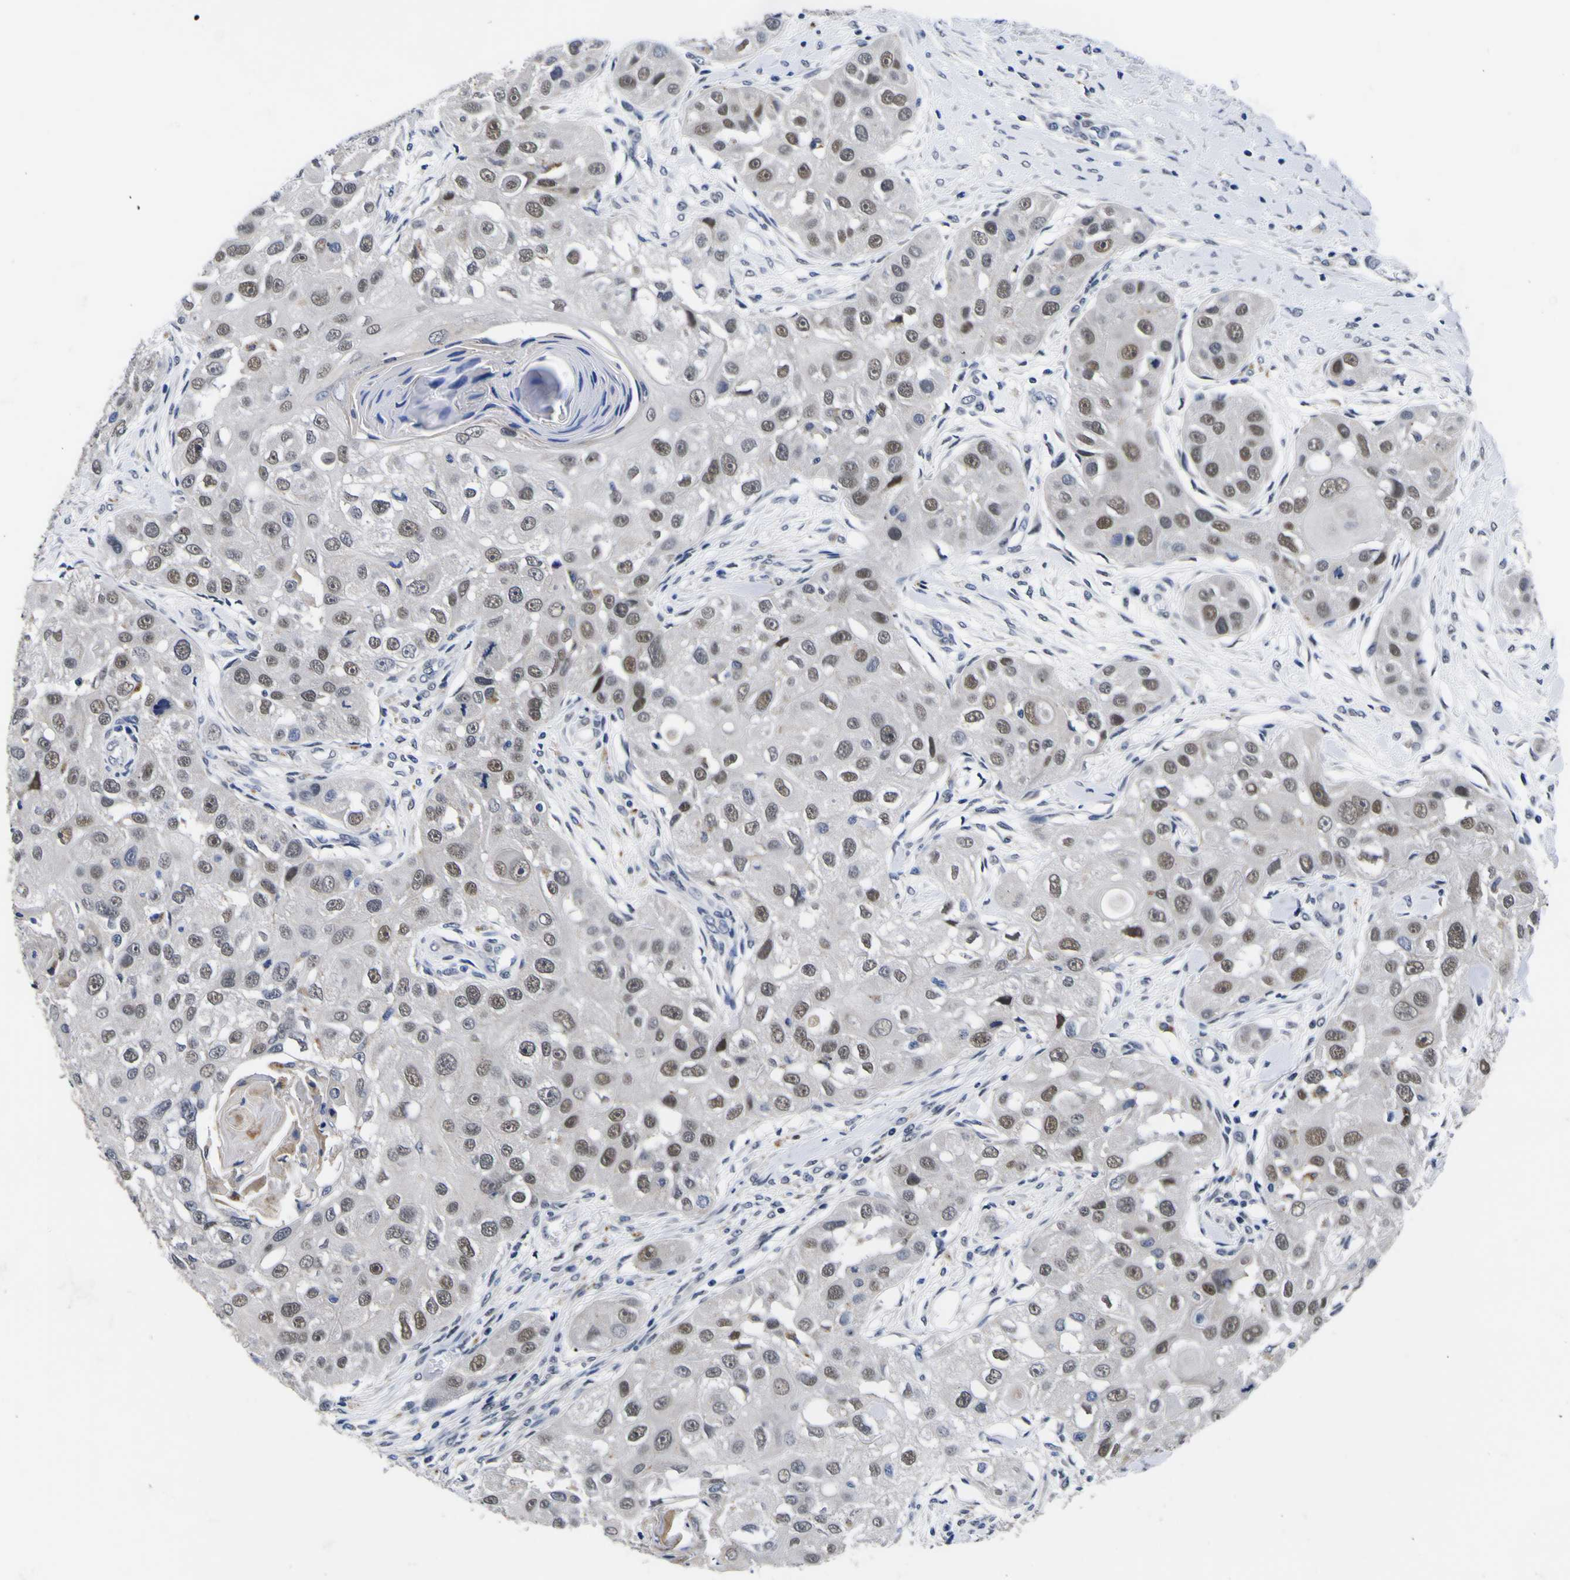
{"staining": {"intensity": "moderate", "quantity": ">75%", "location": "nuclear"}, "tissue": "head and neck cancer", "cell_type": "Tumor cells", "image_type": "cancer", "snomed": [{"axis": "morphology", "description": "Normal tissue, NOS"}, {"axis": "morphology", "description": "Squamous cell carcinoma, NOS"}, {"axis": "topography", "description": "Skeletal muscle"}, {"axis": "topography", "description": "Head-Neck"}], "caption": "Squamous cell carcinoma (head and neck) stained with a protein marker exhibits moderate staining in tumor cells.", "gene": "IGFLR1", "patient": {"sex": "male", "age": 51}}